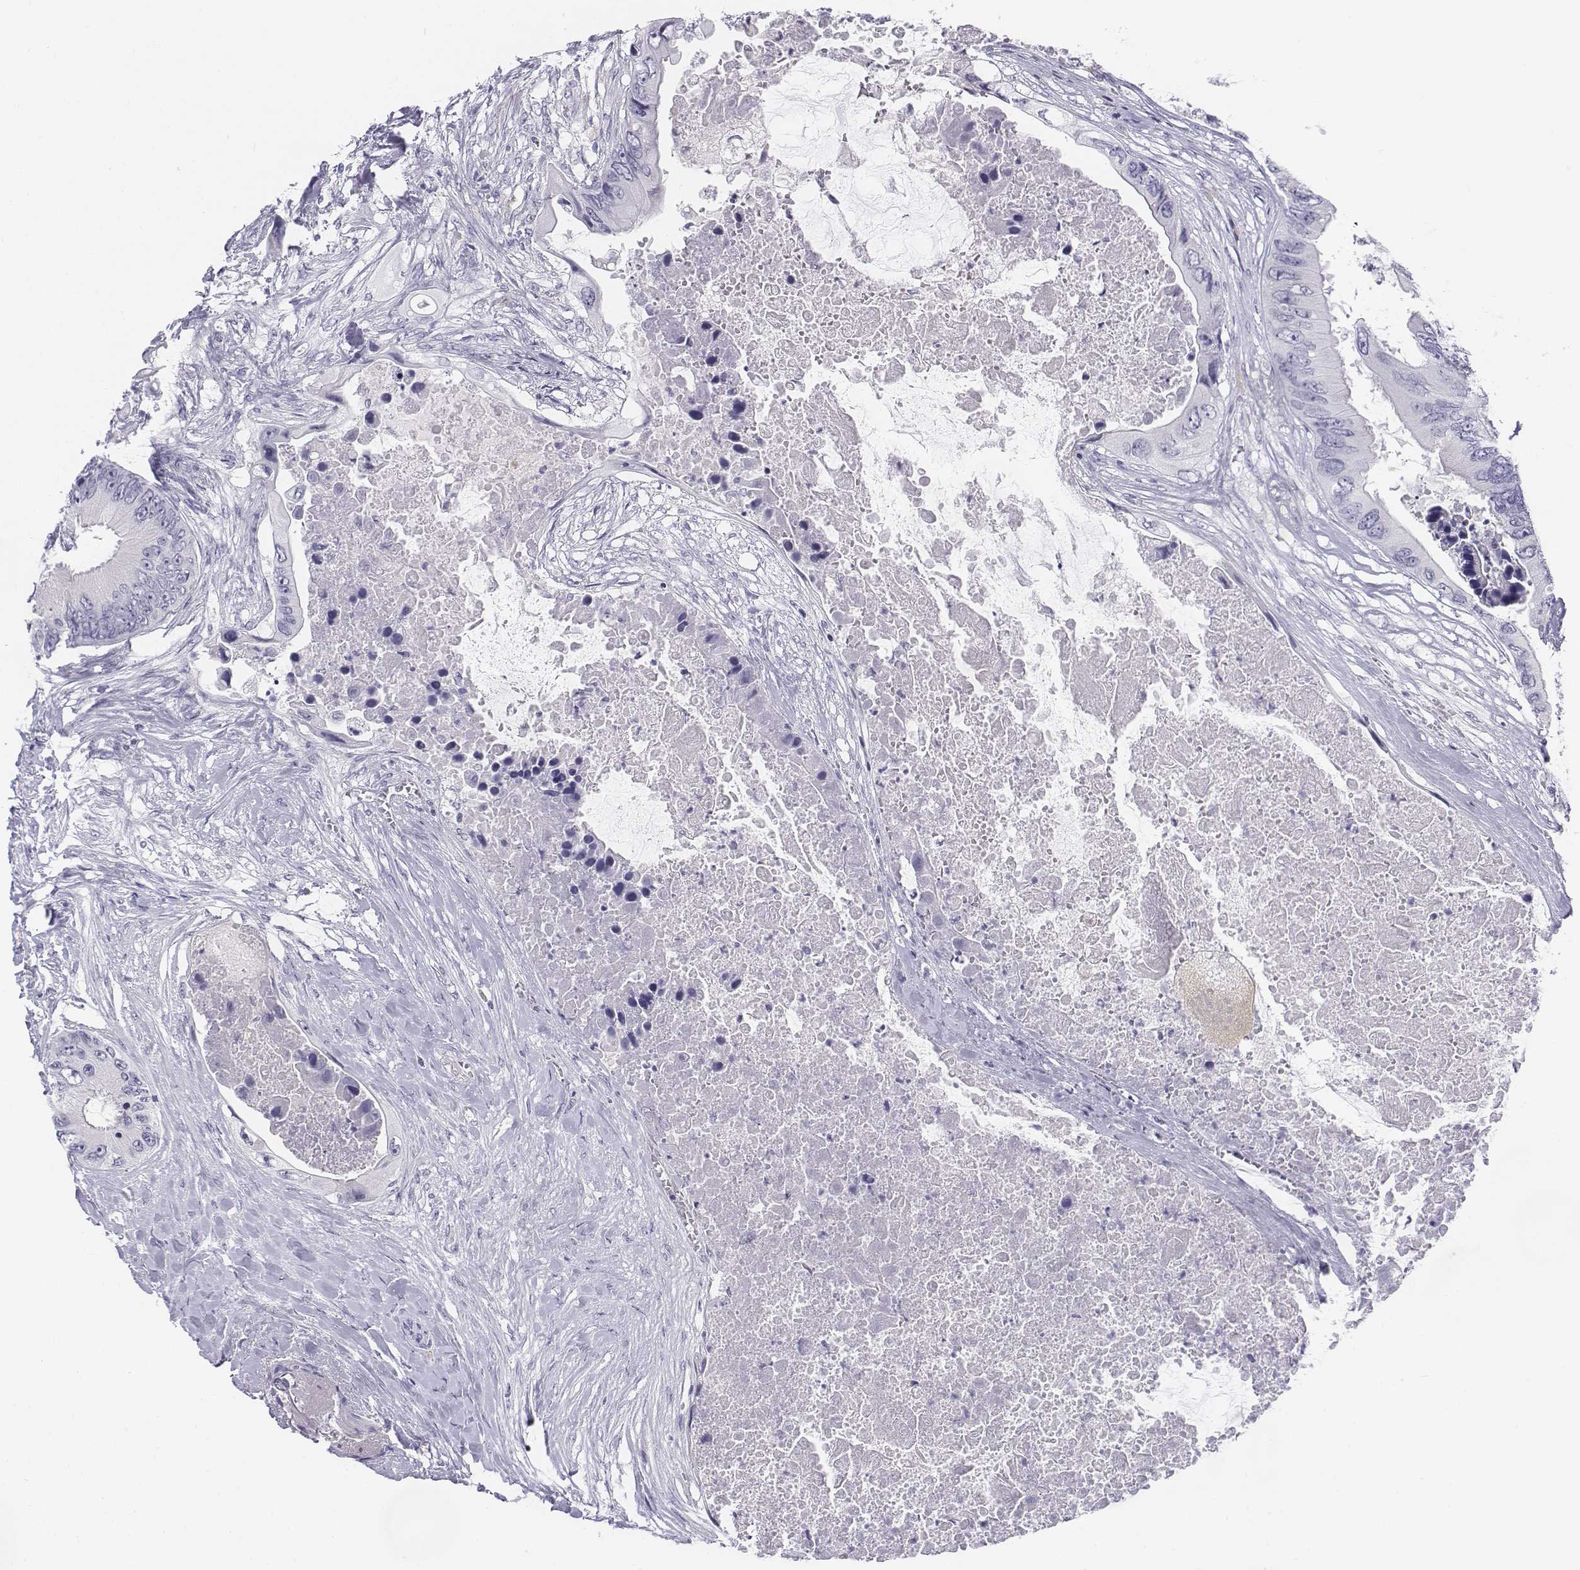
{"staining": {"intensity": "negative", "quantity": "none", "location": "none"}, "tissue": "colorectal cancer", "cell_type": "Tumor cells", "image_type": "cancer", "snomed": [{"axis": "morphology", "description": "Adenocarcinoma, NOS"}, {"axis": "topography", "description": "Rectum"}], "caption": "Immunohistochemistry (IHC) photomicrograph of neoplastic tissue: human adenocarcinoma (colorectal) stained with DAB reveals no significant protein expression in tumor cells.", "gene": "TH", "patient": {"sex": "male", "age": 63}}